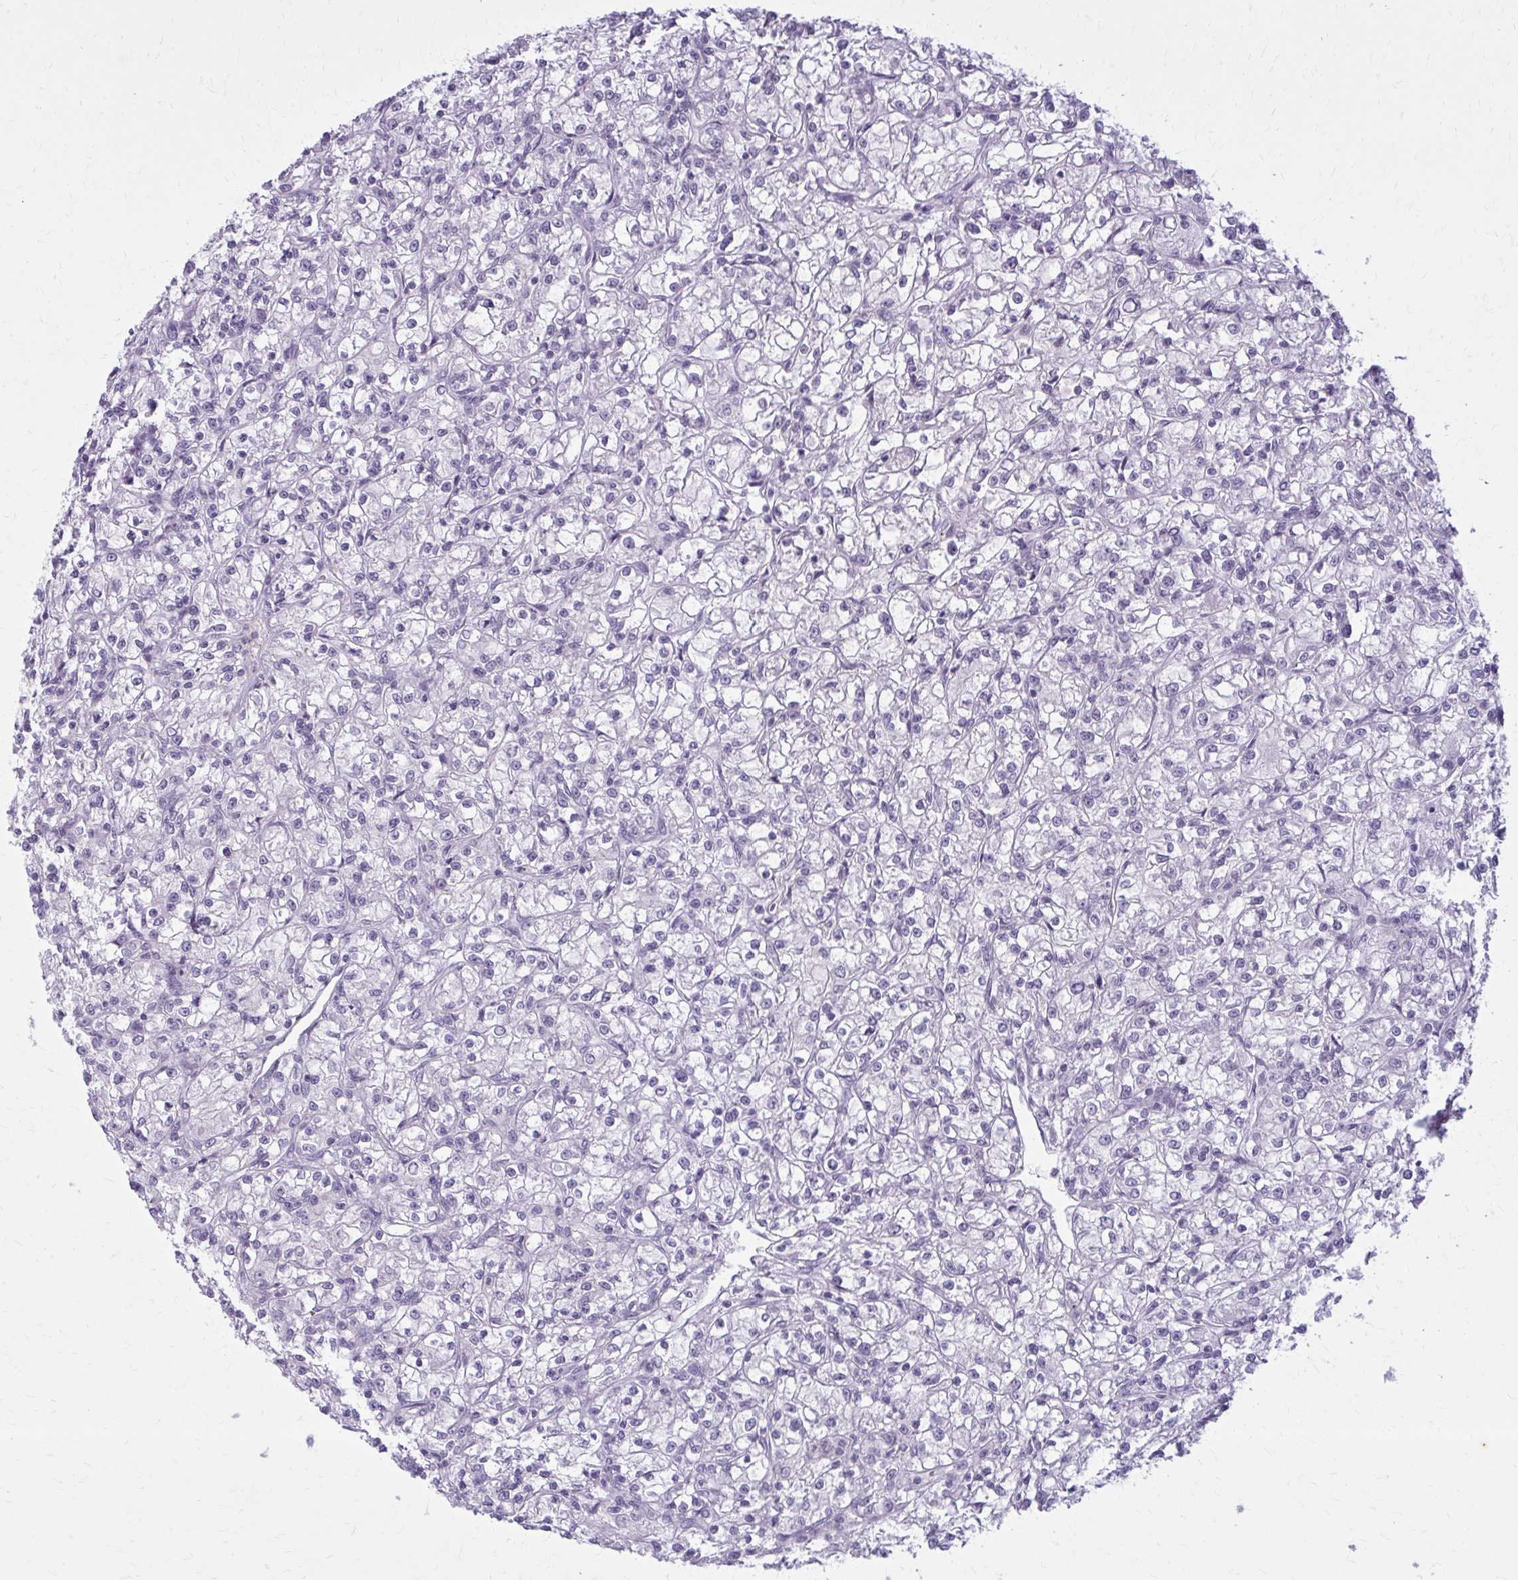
{"staining": {"intensity": "negative", "quantity": "none", "location": "none"}, "tissue": "renal cancer", "cell_type": "Tumor cells", "image_type": "cancer", "snomed": [{"axis": "morphology", "description": "Adenocarcinoma, NOS"}, {"axis": "topography", "description": "Kidney"}], "caption": "This image is of renal cancer stained with IHC to label a protein in brown with the nuclei are counter-stained blue. There is no expression in tumor cells.", "gene": "CARD9", "patient": {"sex": "female", "age": 59}}